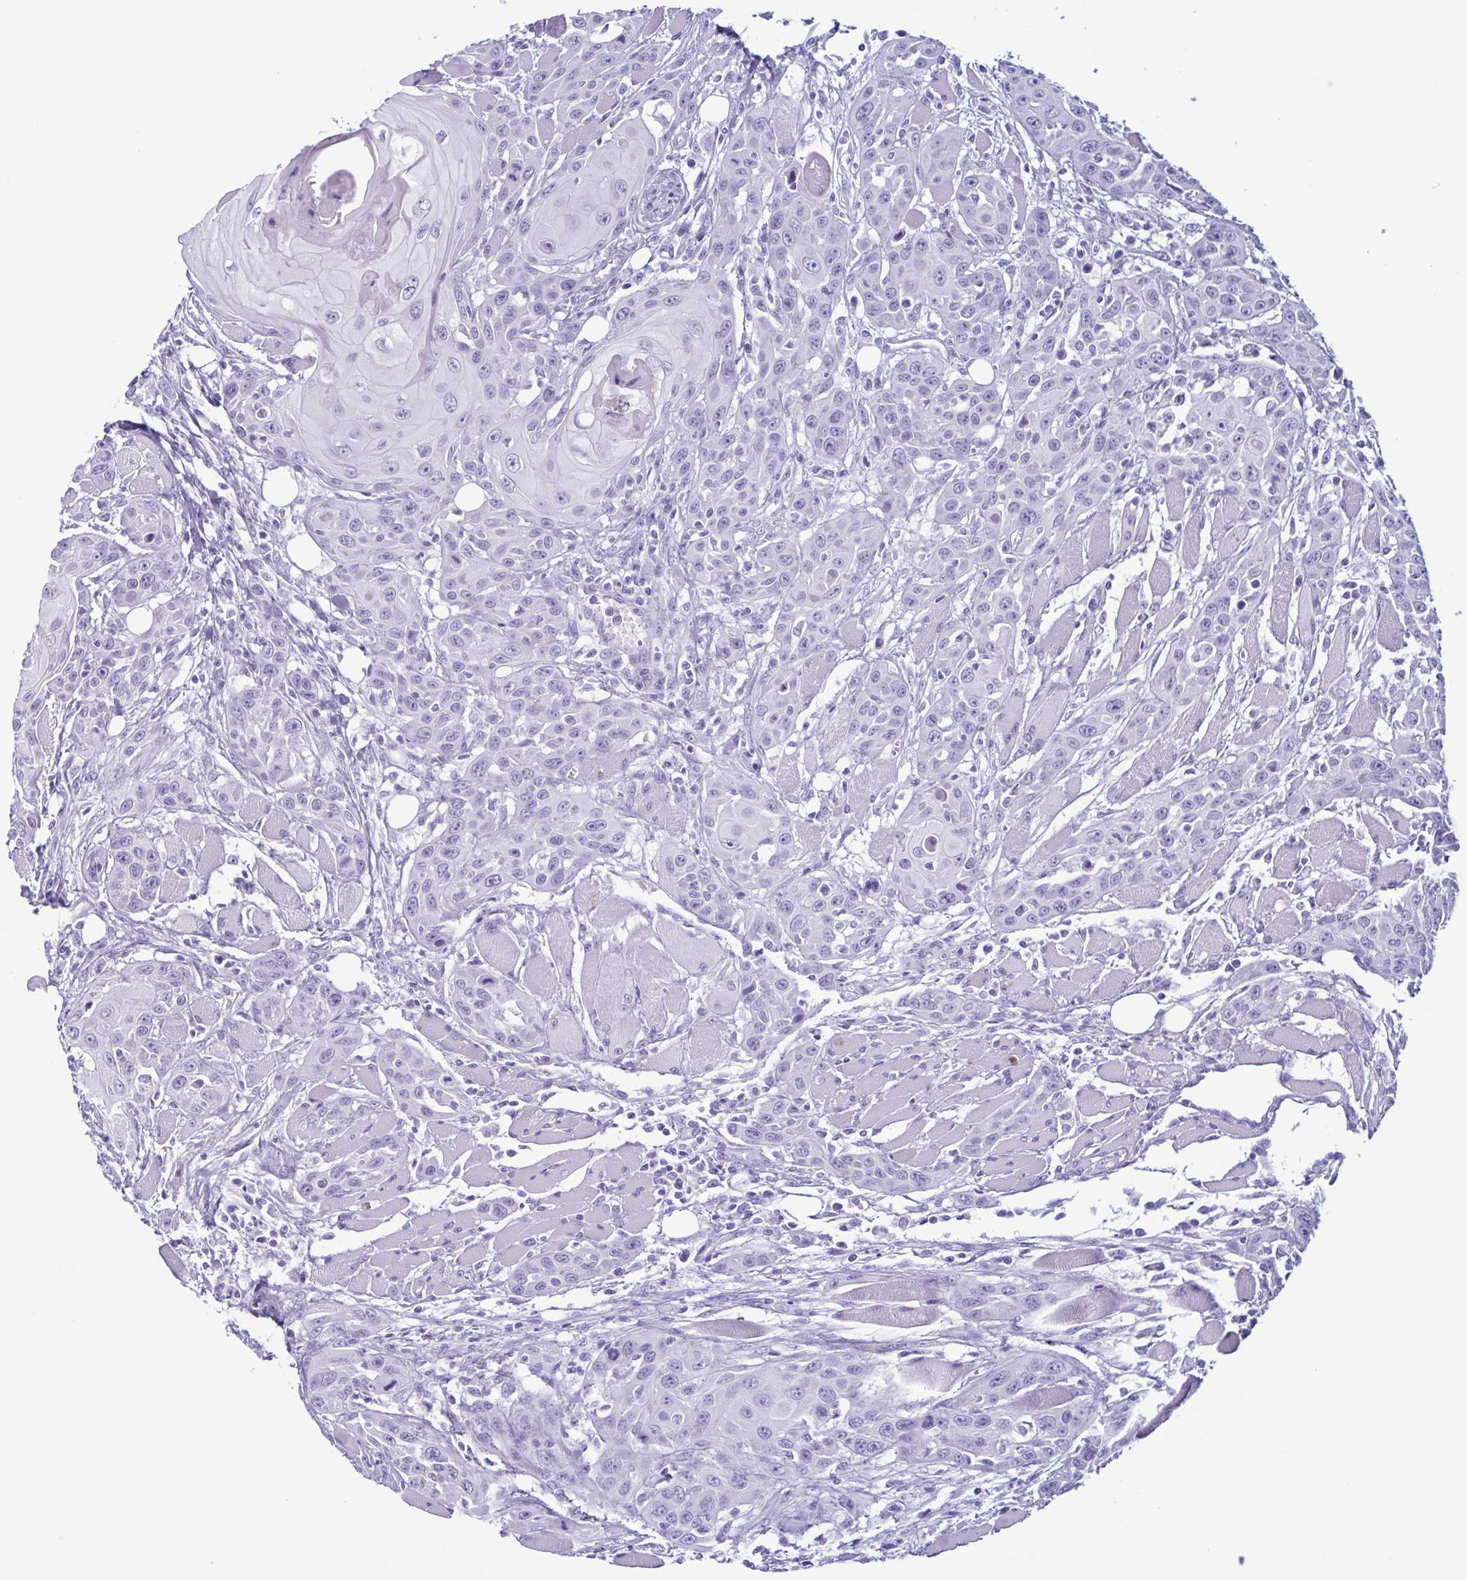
{"staining": {"intensity": "negative", "quantity": "none", "location": "none"}, "tissue": "head and neck cancer", "cell_type": "Tumor cells", "image_type": "cancer", "snomed": [{"axis": "morphology", "description": "Squamous cell carcinoma, NOS"}, {"axis": "topography", "description": "Head-Neck"}], "caption": "An image of head and neck squamous cell carcinoma stained for a protein reveals no brown staining in tumor cells.", "gene": "LTF", "patient": {"sex": "female", "age": 80}}